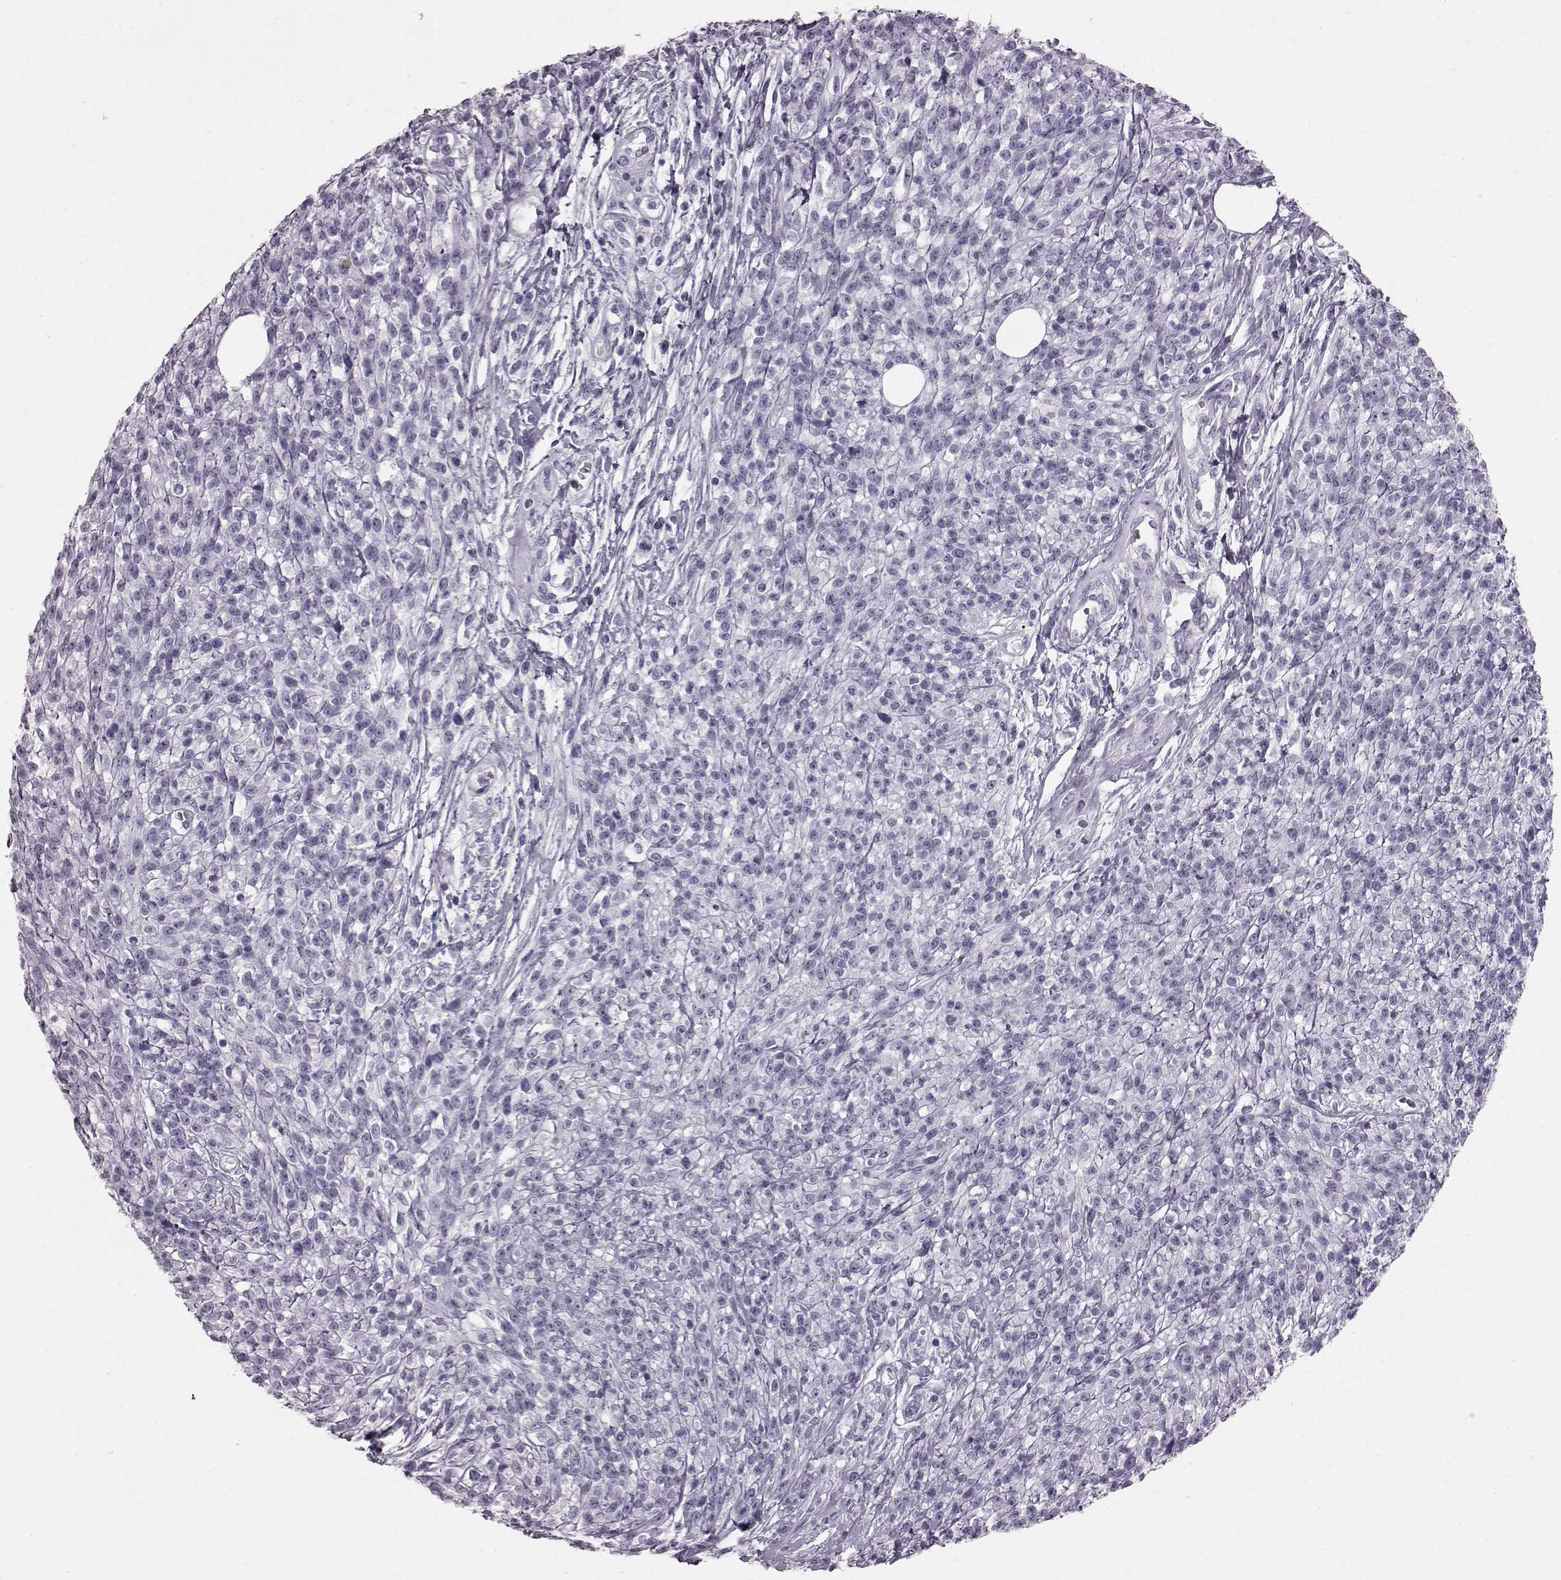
{"staining": {"intensity": "negative", "quantity": "none", "location": "none"}, "tissue": "melanoma", "cell_type": "Tumor cells", "image_type": "cancer", "snomed": [{"axis": "morphology", "description": "Malignant melanoma, NOS"}, {"axis": "topography", "description": "Skin"}, {"axis": "topography", "description": "Skin of trunk"}], "caption": "Immunohistochemical staining of human melanoma shows no significant expression in tumor cells.", "gene": "TCHHL1", "patient": {"sex": "male", "age": 74}}